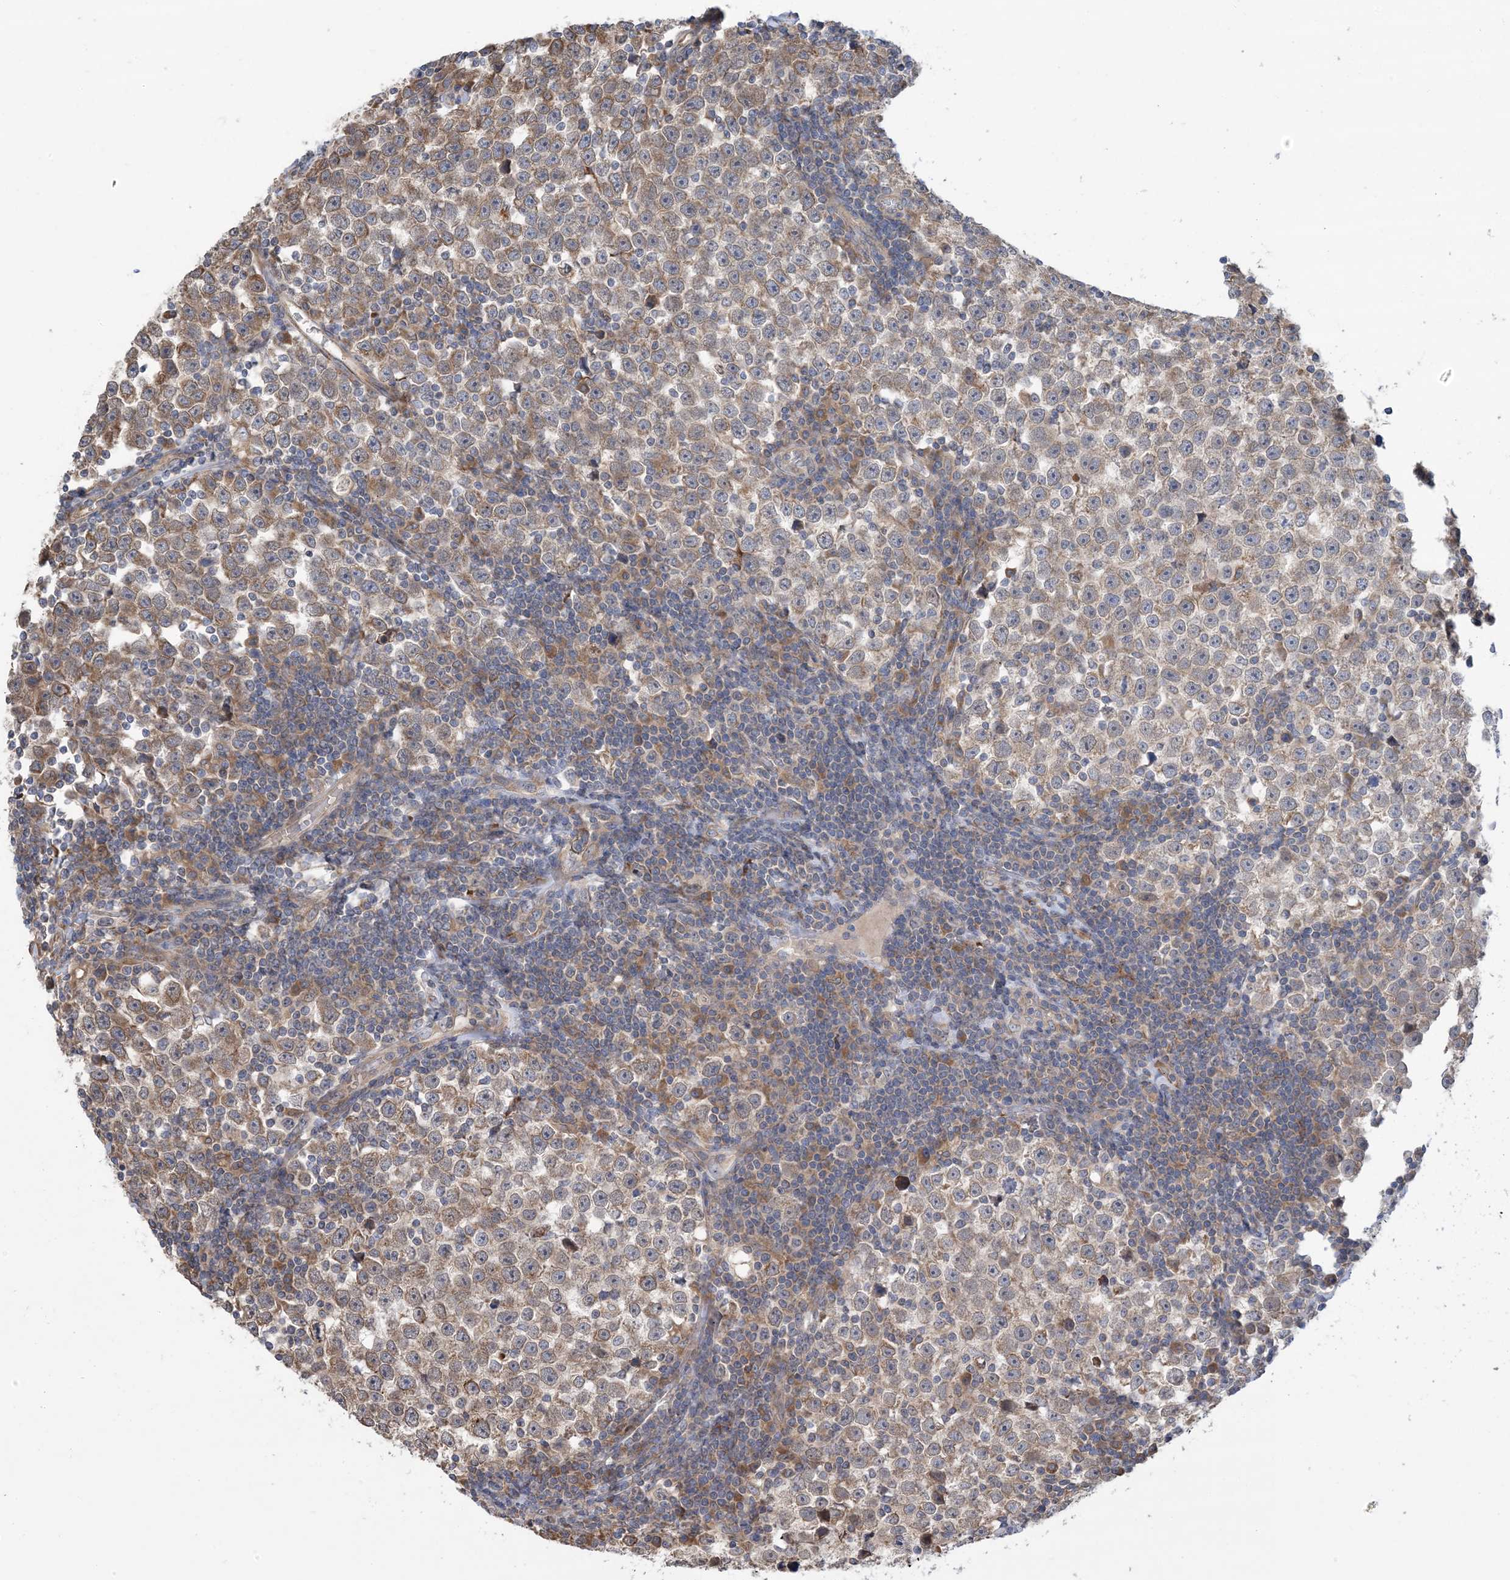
{"staining": {"intensity": "moderate", "quantity": ">75%", "location": "cytoplasmic/membranous"}, "tissue": "testis cancer", "cell_type": "Tumor cells", "image_type": "cancer", "snomed": [{"axis": "morphology", "description": "Normal tissue, NOS"}, {"axis": "morphology", "description": "Seminoma, NOS"}, {"axis": "topography", "description": "Testis"}], "caption": "About >75% of tumor cells in human seminoma (testis) display moderate cytoplasmic/membranous protein staining as visualized by brown immunohistochemical staining.", "gene": "CLEC16A", "patient": {"sex": "male", "age": 43}}